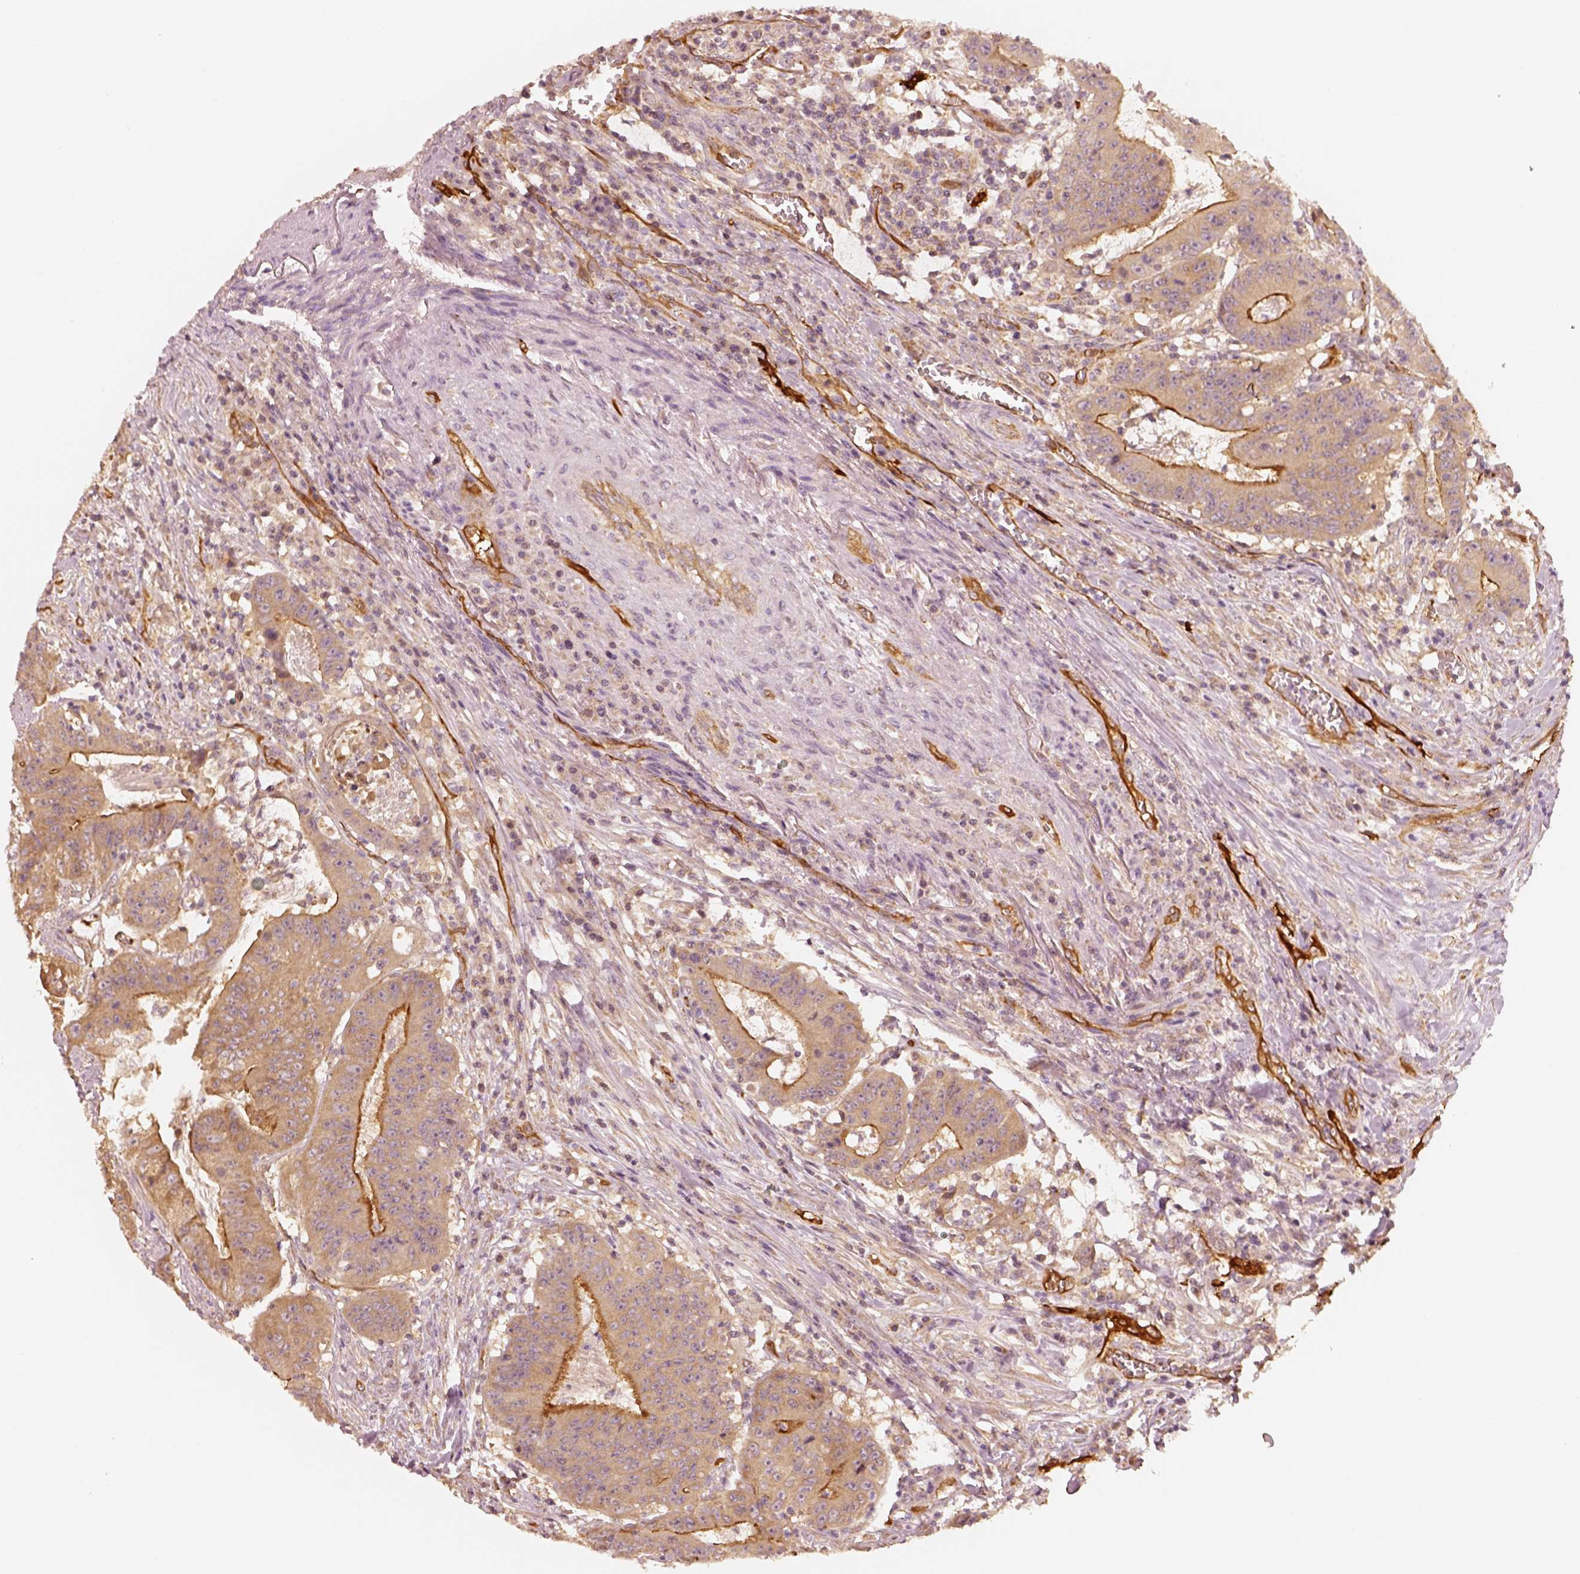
{"staining": {"intensity": "moderate", "quantity": "<25%", "location": "cytoplasmic/membranous"}, "tissue": "colorectal cancer", "cell_type": "Tumor cells", "image_type": "cancer", "snomed": [{"axis": "morphology", "description": "Adenocarcinoma, NOS"}, {"axis": "topography", "description": "Colon"}], "caption": "A high-resolution micrograph shows immunohistochemistry staining of adenocarcinoma (colorectal), which shows moderate cytoplasmic/membranous positivity in about <25% of tumor cells.", "gene": "FSCN1", "patient": {"sex": "male", "age": 33}}